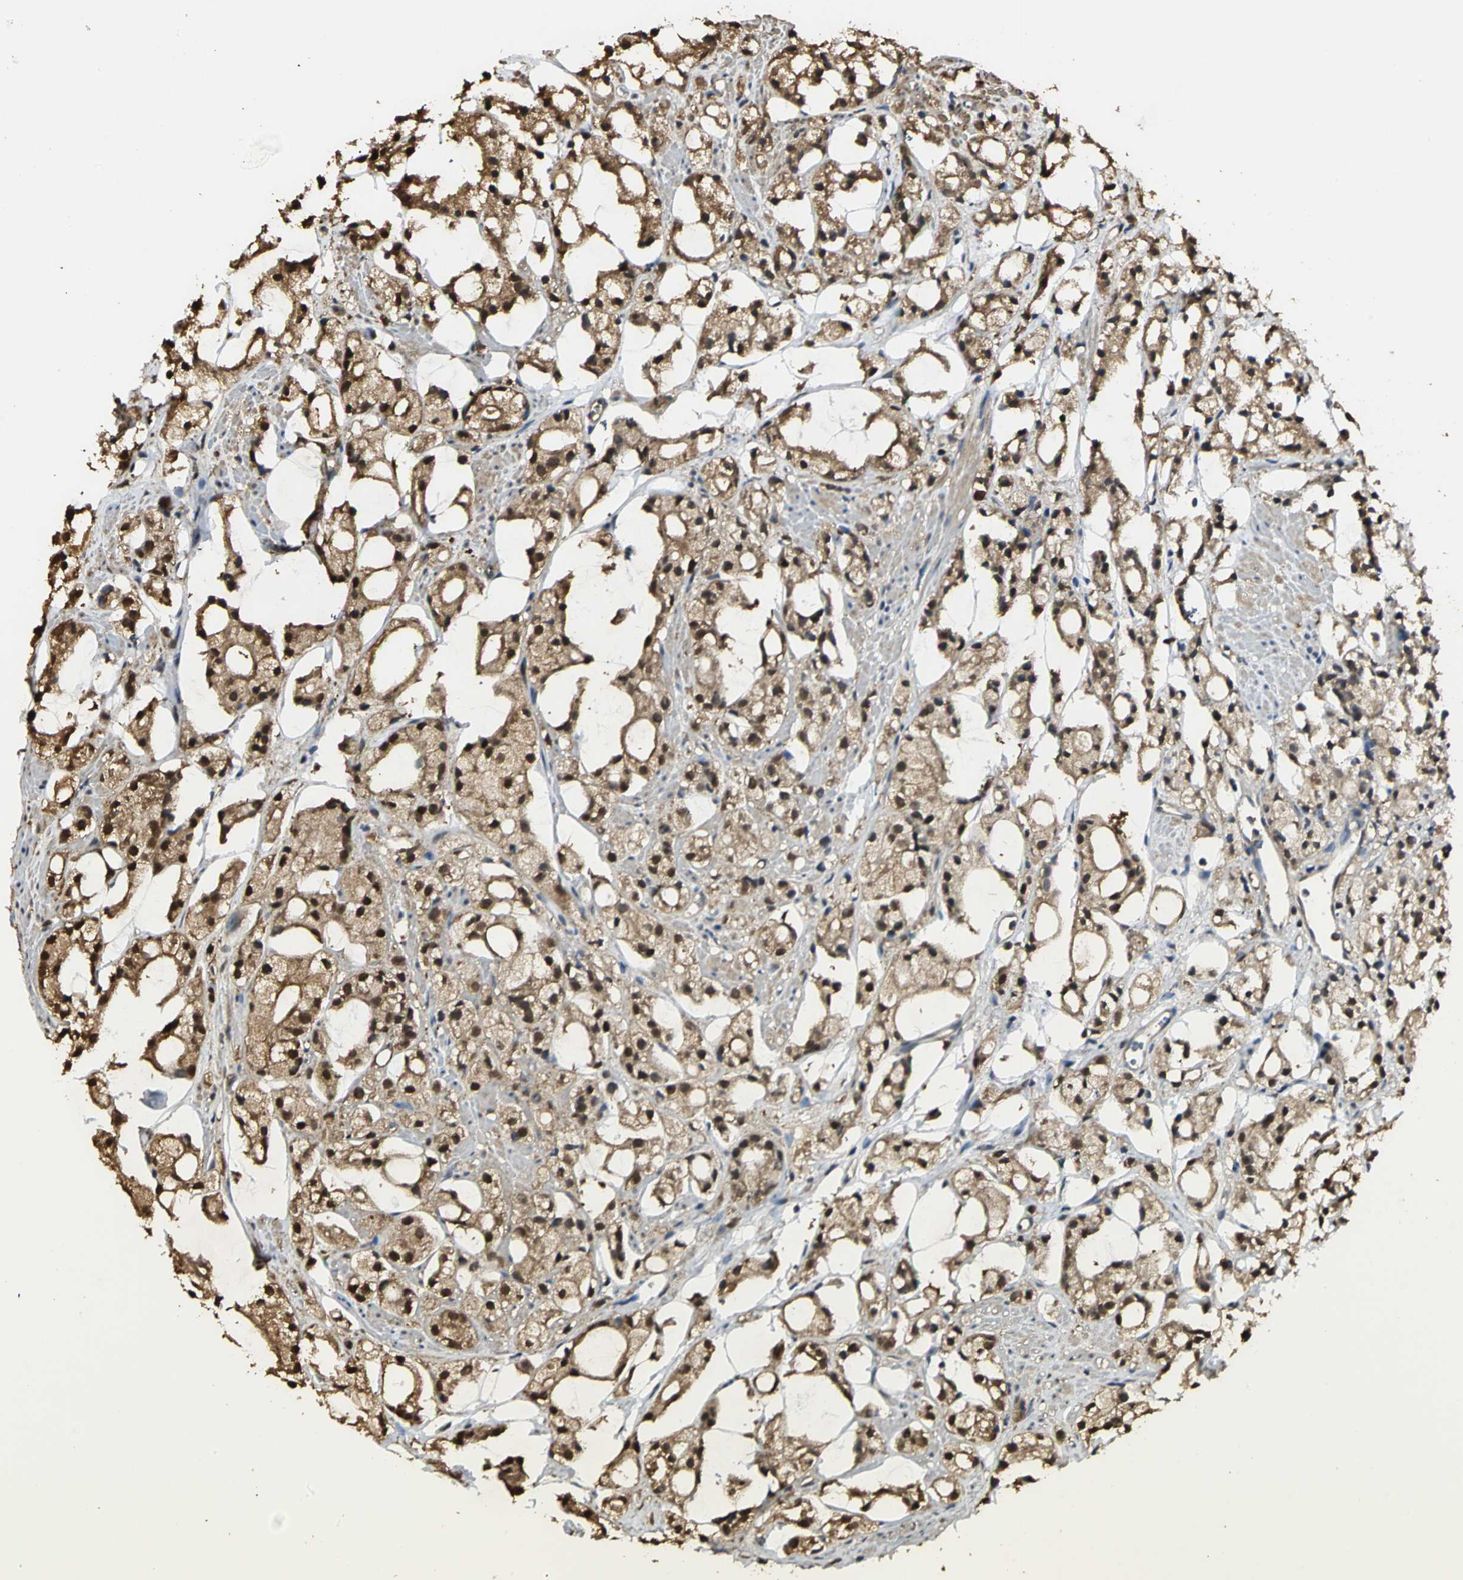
{"staining": {"intensity": "strong", "quantity": ">75%", "location": "cytoplasmic/membranous,nuclear"}, "tissue": "prostate cancer", "cell_type": "Tumor cells", "image_type": "cancer", "snomed": [{"axis": "morphology", "description": "Adenocarcinoma, High grade"}, {"axis": "topography", "description": "Prostate"}], "caption": "Immunohistochemistry micrograph of prostate cancer stained for a protein (brown), which shows high levels of strong cytoplasmic/membranous and nuclear expression in about >75% of tumor cells.", "gene": "PARK7", "patient": {"sex": "male", "age": 85}}